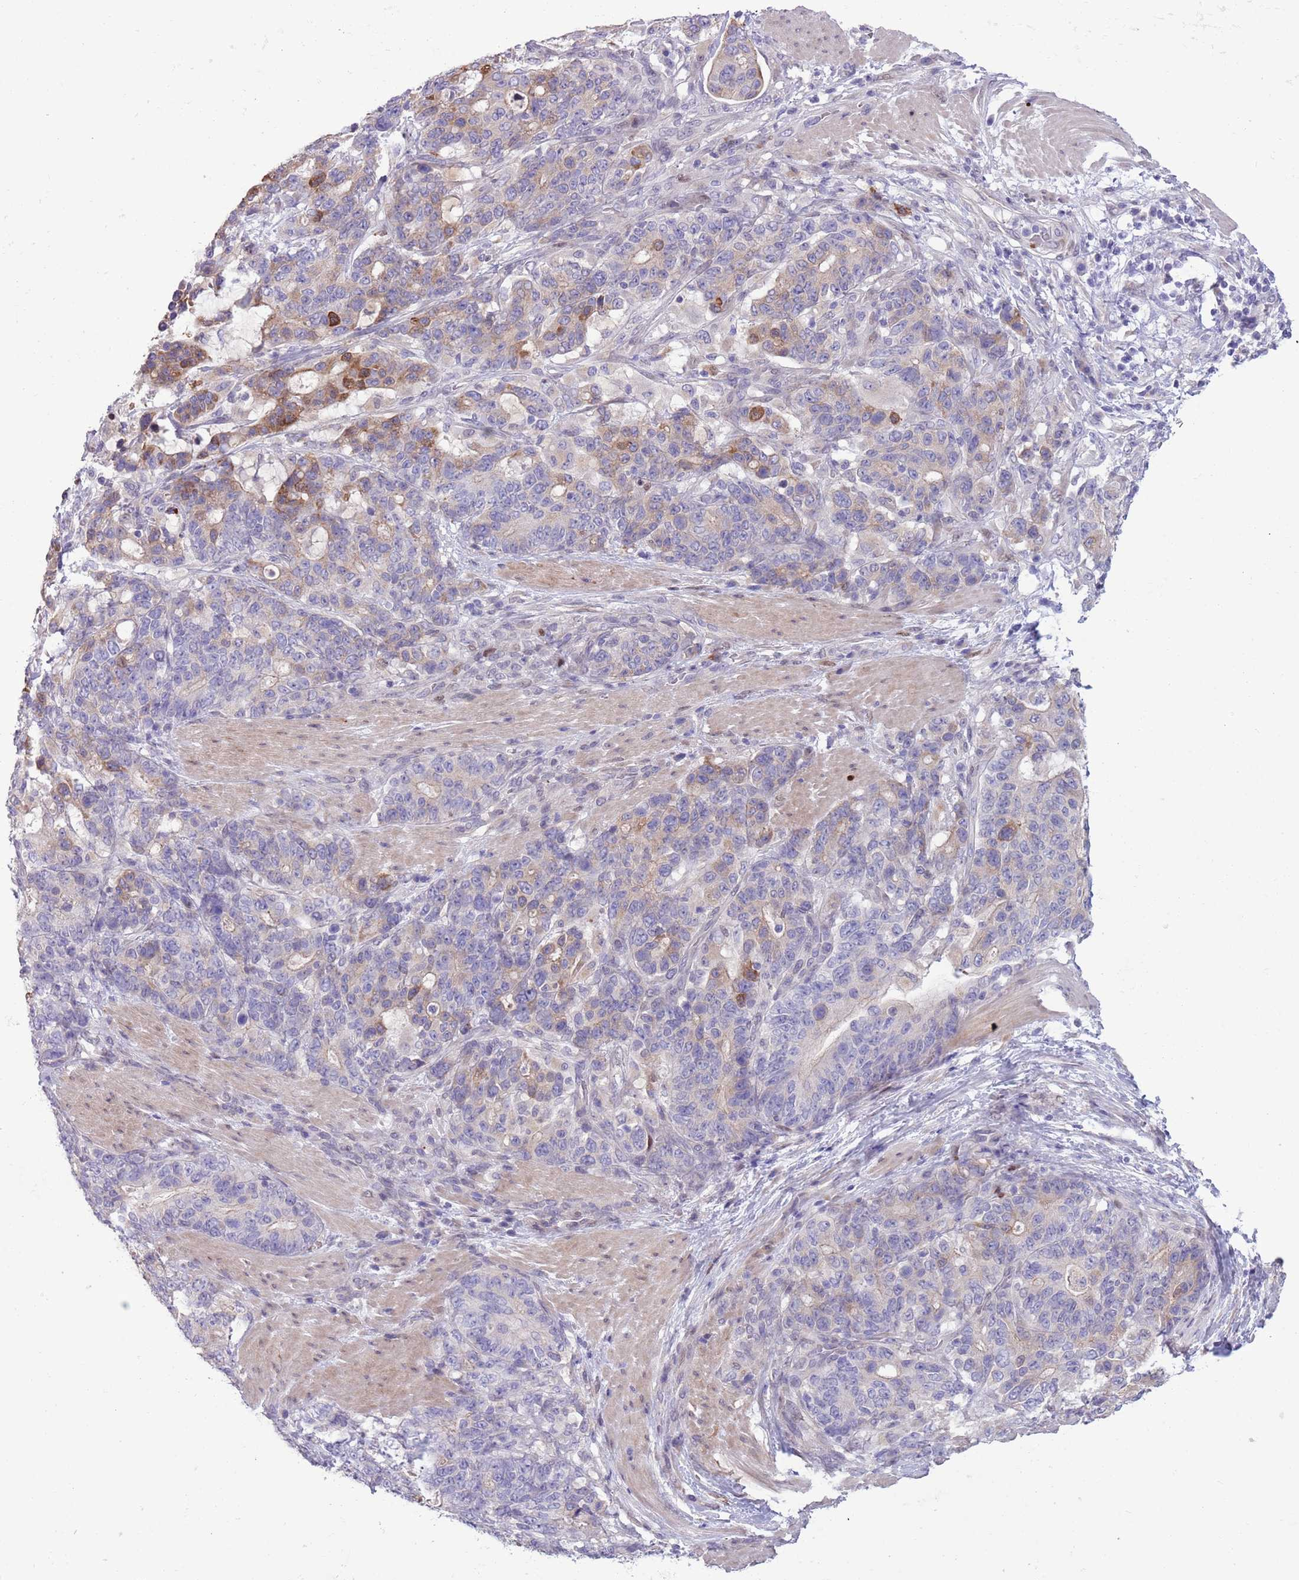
{"staining": {"intensity": "moderate", "quantity": "<25%", "location": "cytoplasmic/membranous"}, "tissue": "stomach cancer", "cell_type": "Tumor cells", "image_type": "cancer", "snomed": [{"axis": "morphology", "description": "Normal tissue, NOS"}, {"axis": "morphology", "description": "Adenocarcinoma, NOS"}, {"axis": "topography", "description": "Stomach"}], "caption": "Immunohistochemistry (DAB) staining of human stomach cancer demonstrates moderate cytoplasmic/membranous protein positivity in approximately <25% of tumor cells.", "gene": "CCND2", "patient": {"sex": "female", "age": 64}}